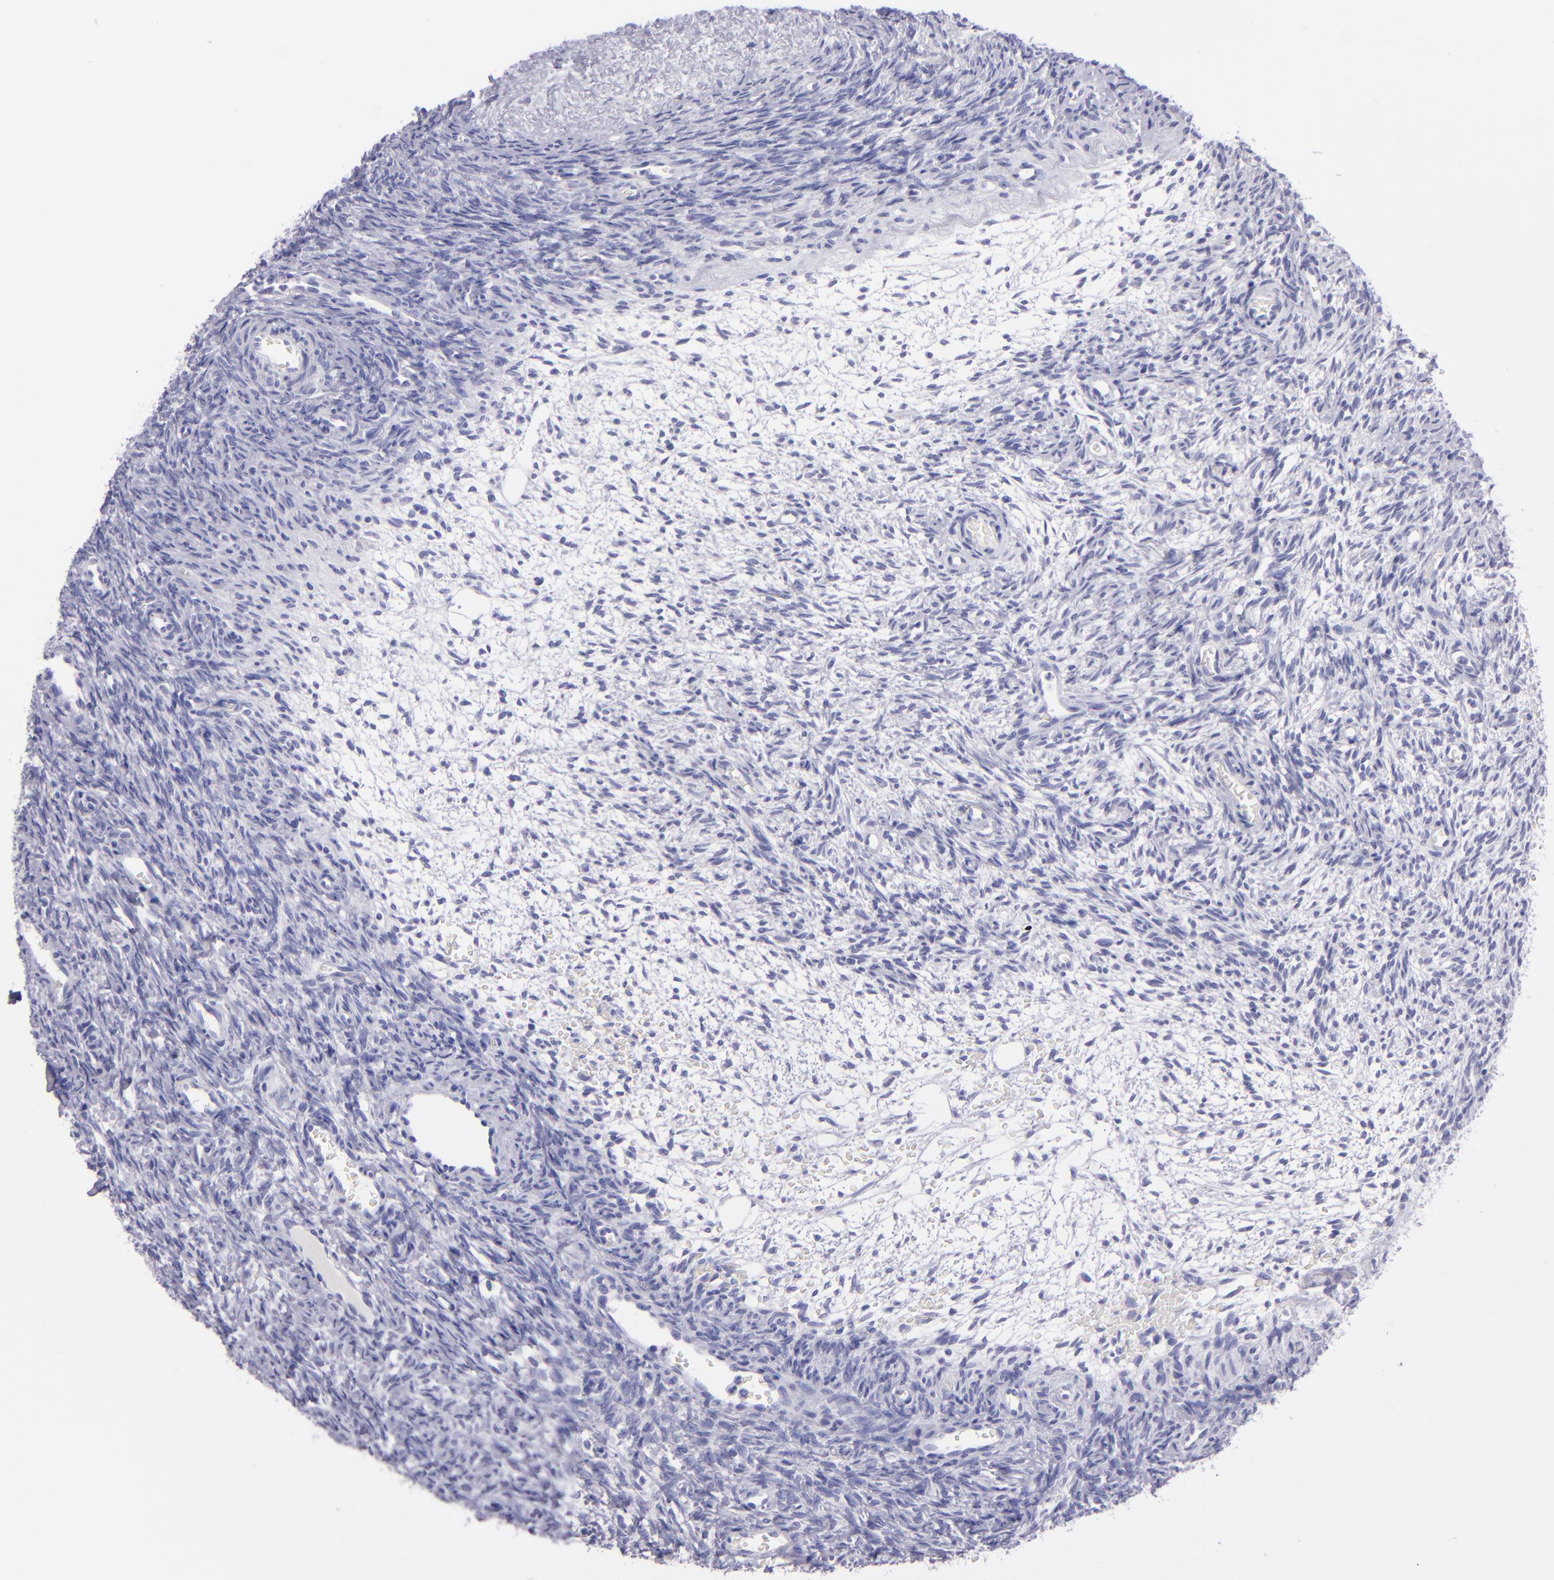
{"staining": {"intensity": "negative", "quantity": "none", "location": "none"}, "tissue": "ovary", "cell_type": "Follicle cells", "image_type": "normal", "snomed": [{"axis": "morphology", "description": "Normal tissue, NOS"}, {"axis": "topography", "description": "Ovary"}], "caption": "IHC photomicrograph of normal ovary: ovary stained with DAB exhibits no significant protein expression in follicle cells.", "gene": "TNNT3", "patient": {"sex": "female", "age": 39}}